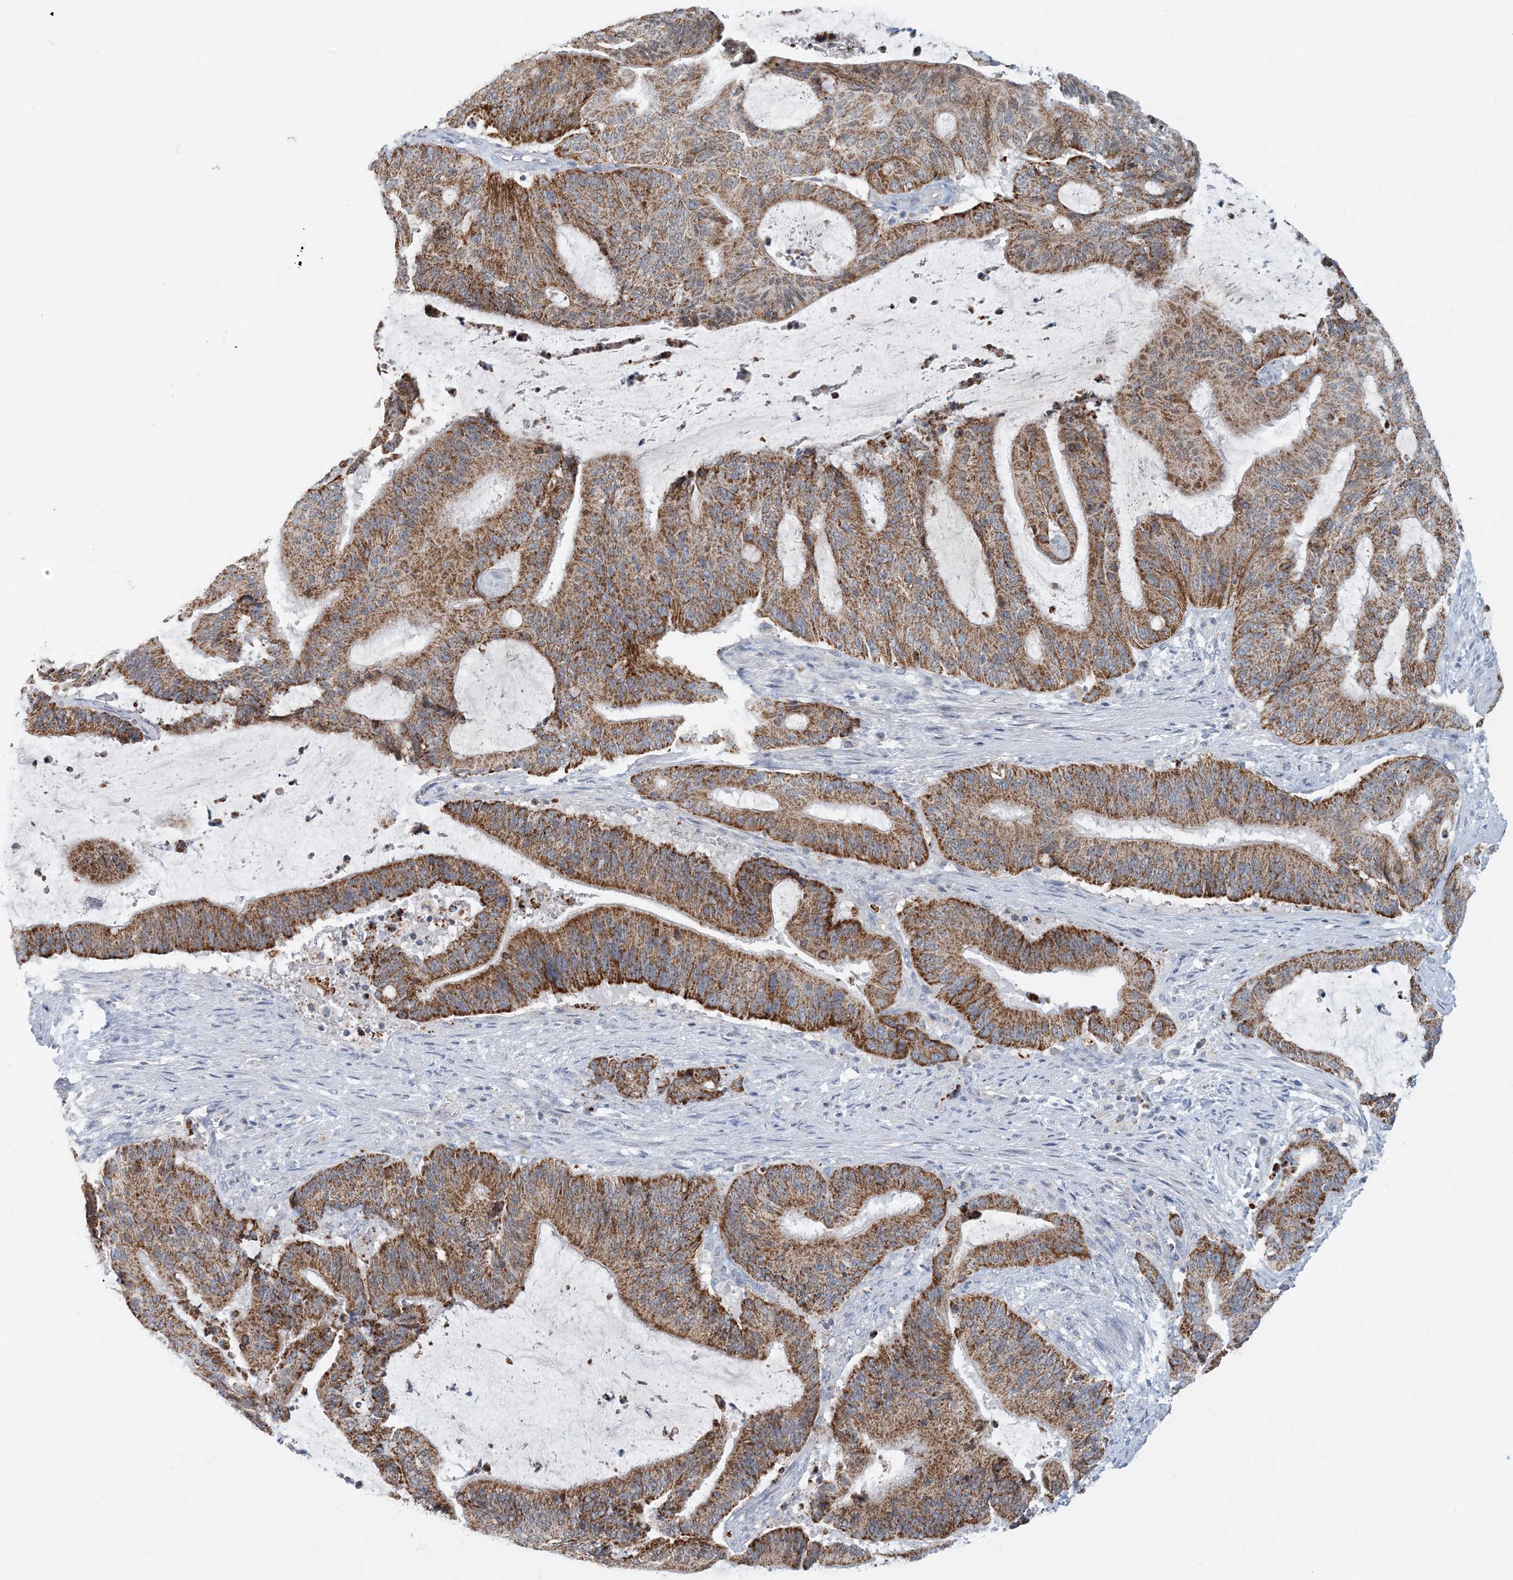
{"staining": {"intensity": "strong", "quantity": ">75%", "location": "cytoplasmic/membranous"}, "tissue": "liver cancer", "cell_type": "Tumor cells", "image_type": "cancer", "snomed": [{"axis": "morphology", "description": "Normal tissue, NOS"}, {"axis": "morphology", "description": "Cholangiocarcinoma"}, {"axis": "topography", "description": "Liver"}, {"axis": "topography", "description": "Peripheral nerve tissue"}], "caption": "Strong cytoplasmic/membranous expression is seen in approximately >75% of tumor cells in liver cholangiocarcinoma.", "gene": "BDH1", "patient": {"sex": "female", "age": 73}}